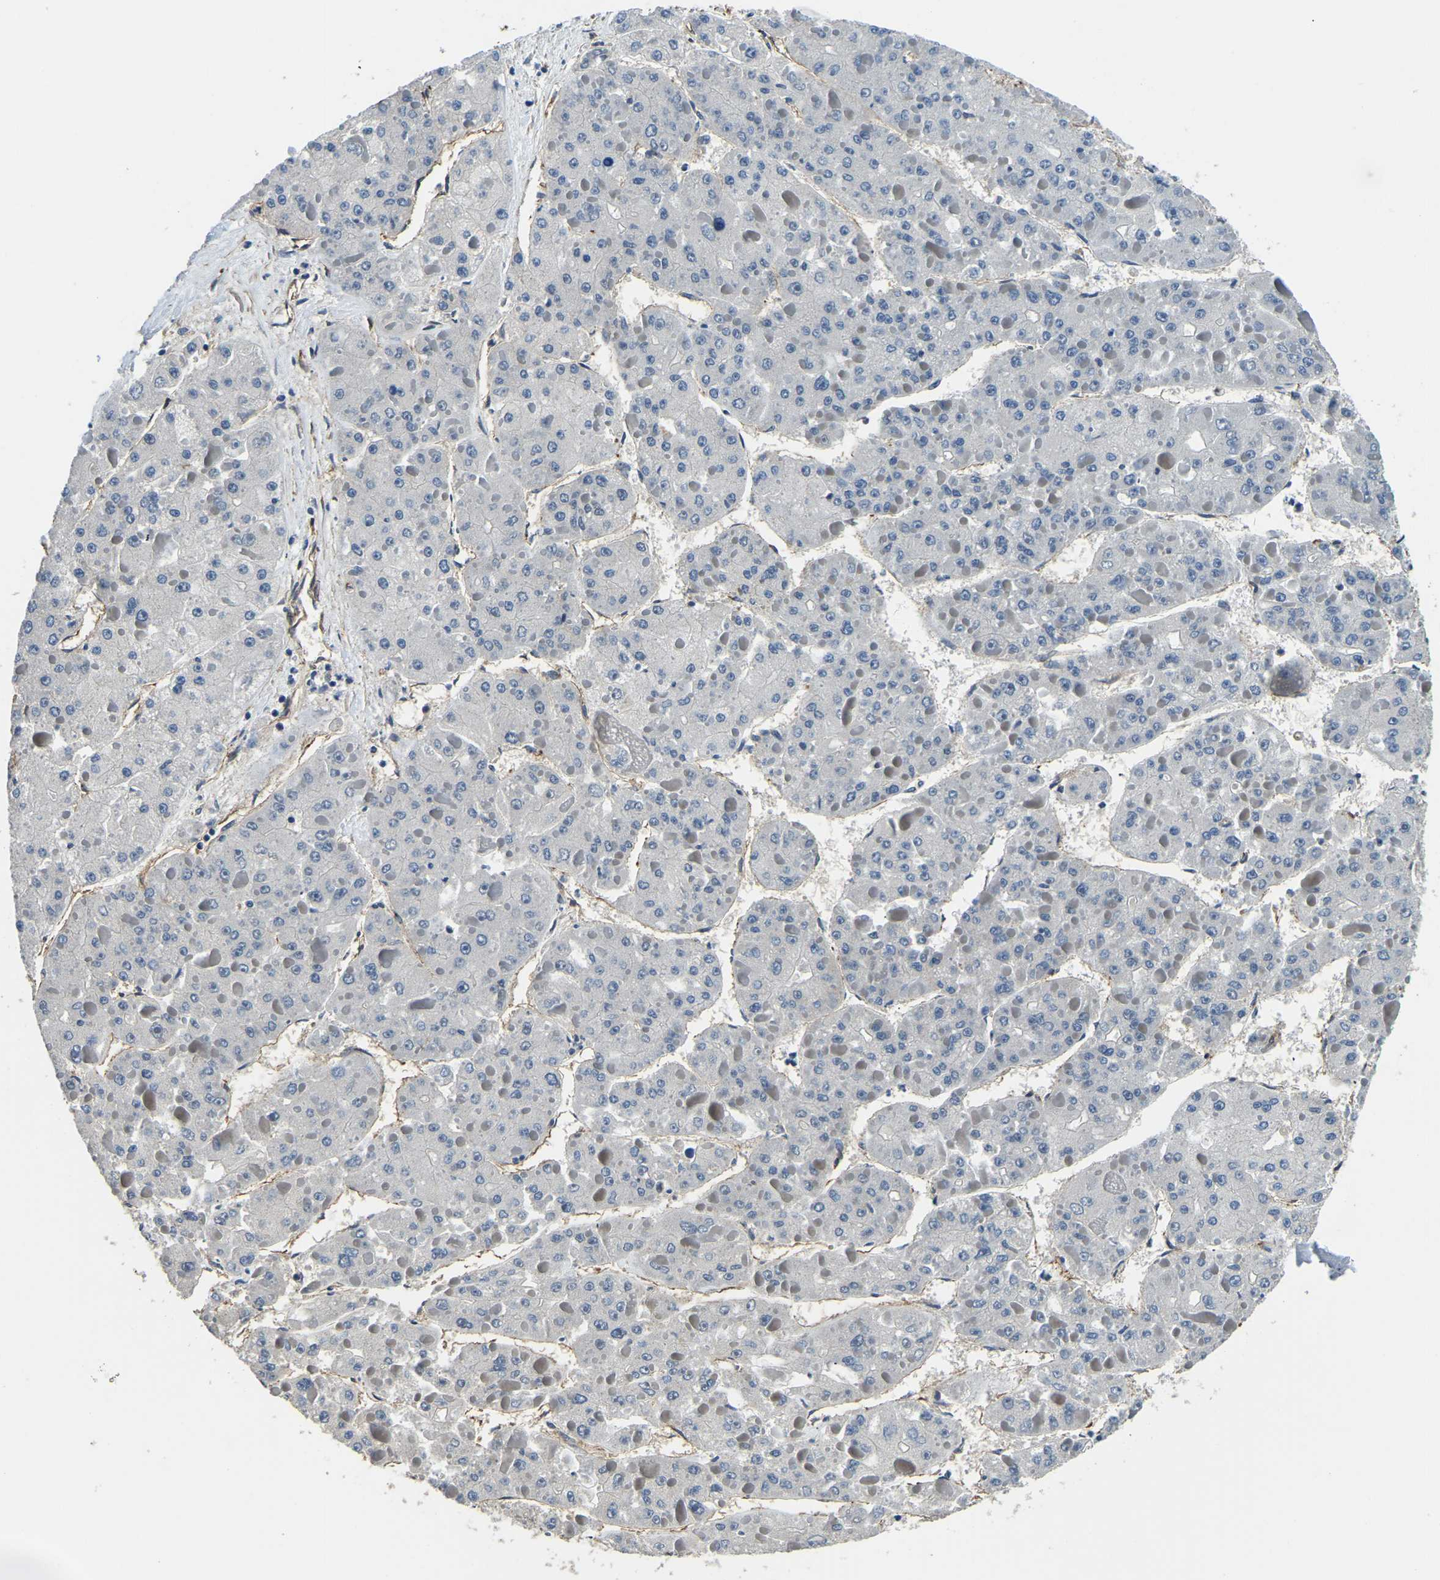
{"staining": {"intensity": "negative", "quantity": "none", "location": "none"}, "tissue": "liver cancer", "cell_type": "Tumor cells", "image_type": "cancer", "snomed": [{"axis": "morphology", "description": "Carcinoma, Hepatocellular, NOS"}, {"axis": "topography", "description": "Liver"}], "caption": "Liver cancer was stained to show a protein in brown. There is no significant staining in tumor cells.", "gene": "RNF39", "patient": {"sex": "female", "age": 73}}